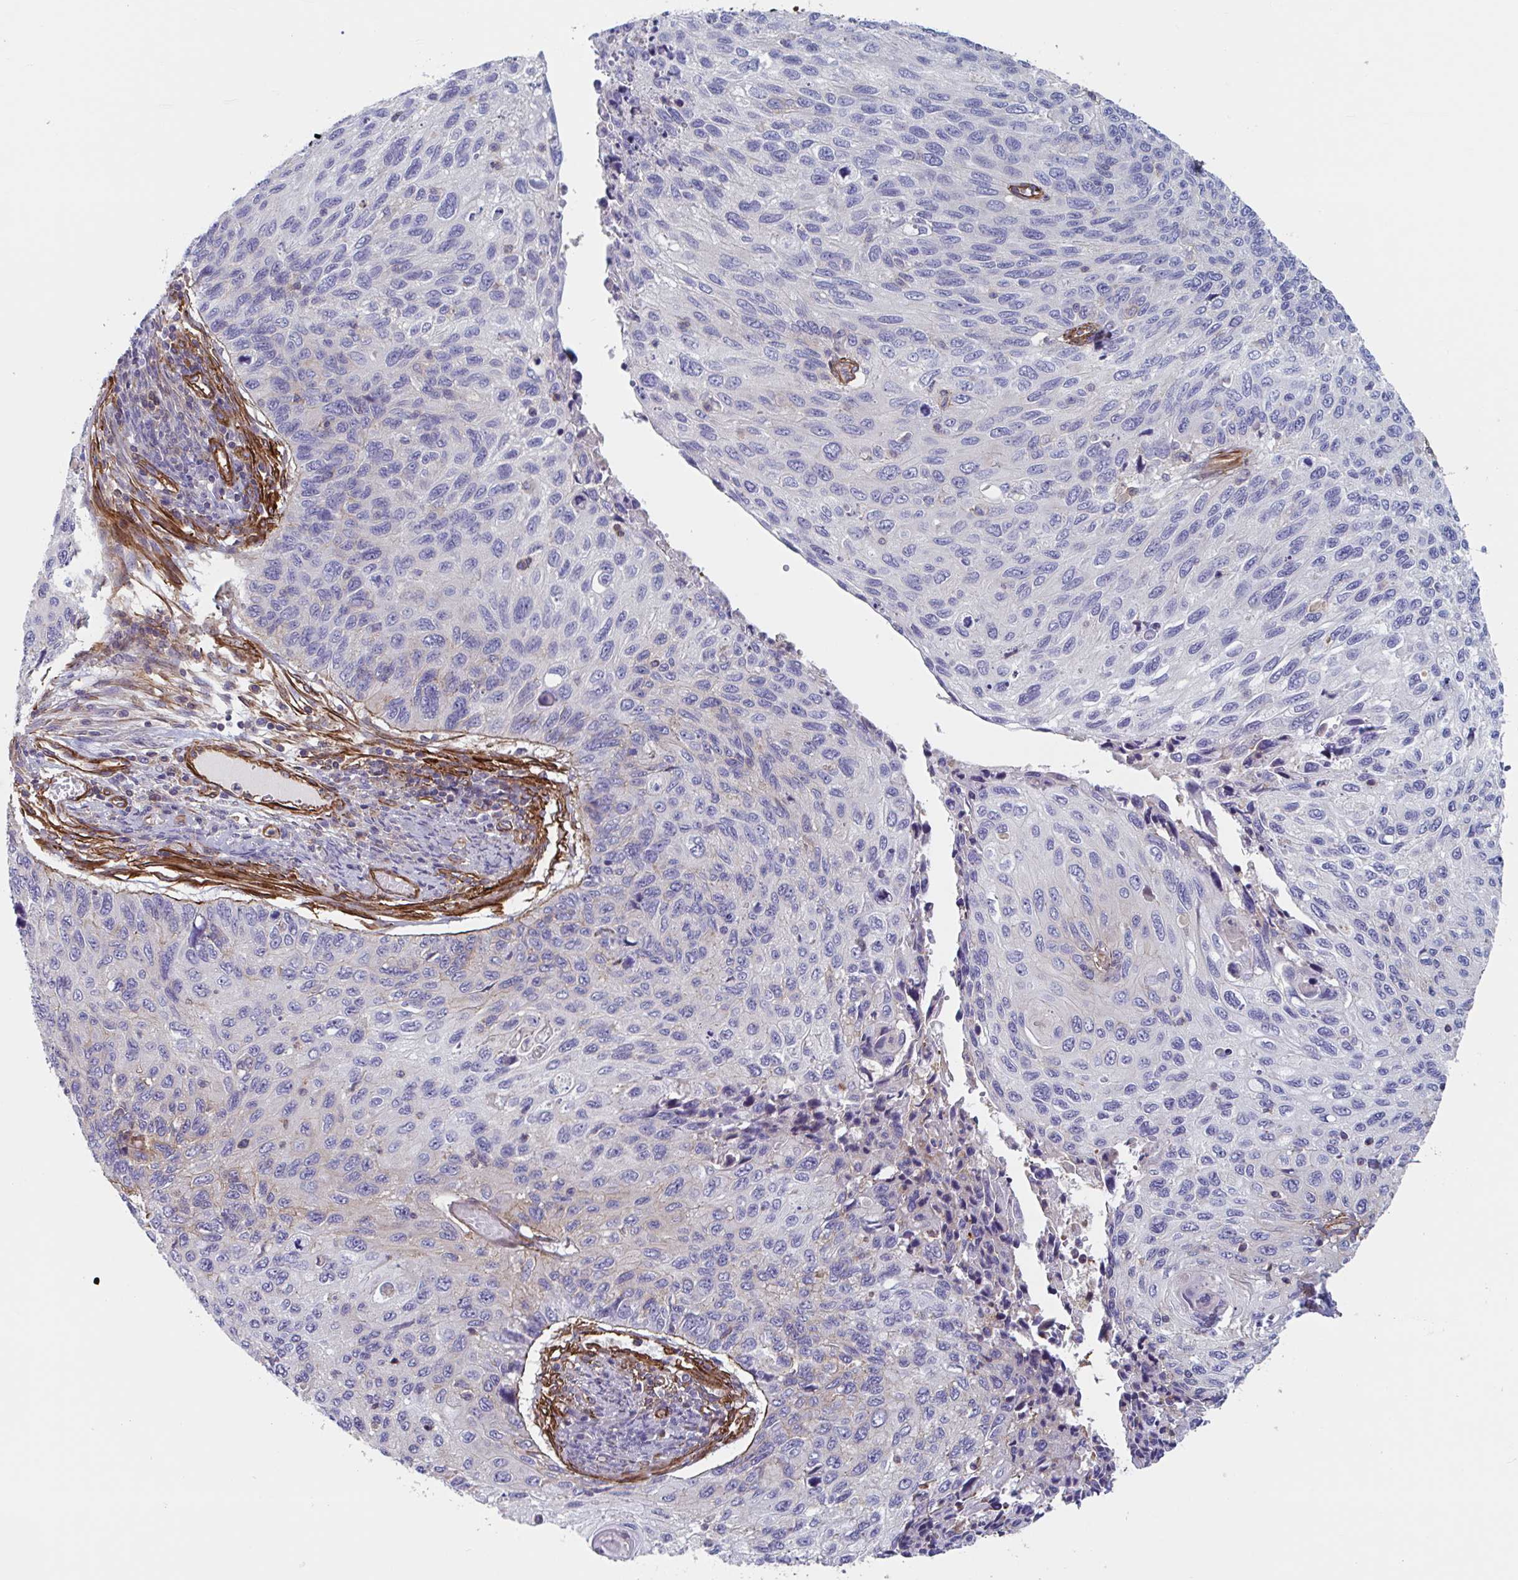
{"staining": {"intensity": "negative", "quantity": "none", "location": "none"}, "tissue": "cervical cancer", "cell_type": "Tumor cells", "image_type": "cancer", "snomed": [{"axis": "morphology", "description": "Squamous cell carcinoma, NOS"}, {"axis": "topography", "description": "Cervix"}], "caption": "Tumor cells are negative for protein expression in human cervical cancer (squamous cell carcinoma). The staining is performed using DAB (3,3'-diaminobenzidine) brown chromogen with nuclei counter-stained in using hematoxylin.", "gene": "SHISA7", "patient": {"sex": "female", "age": 70}}